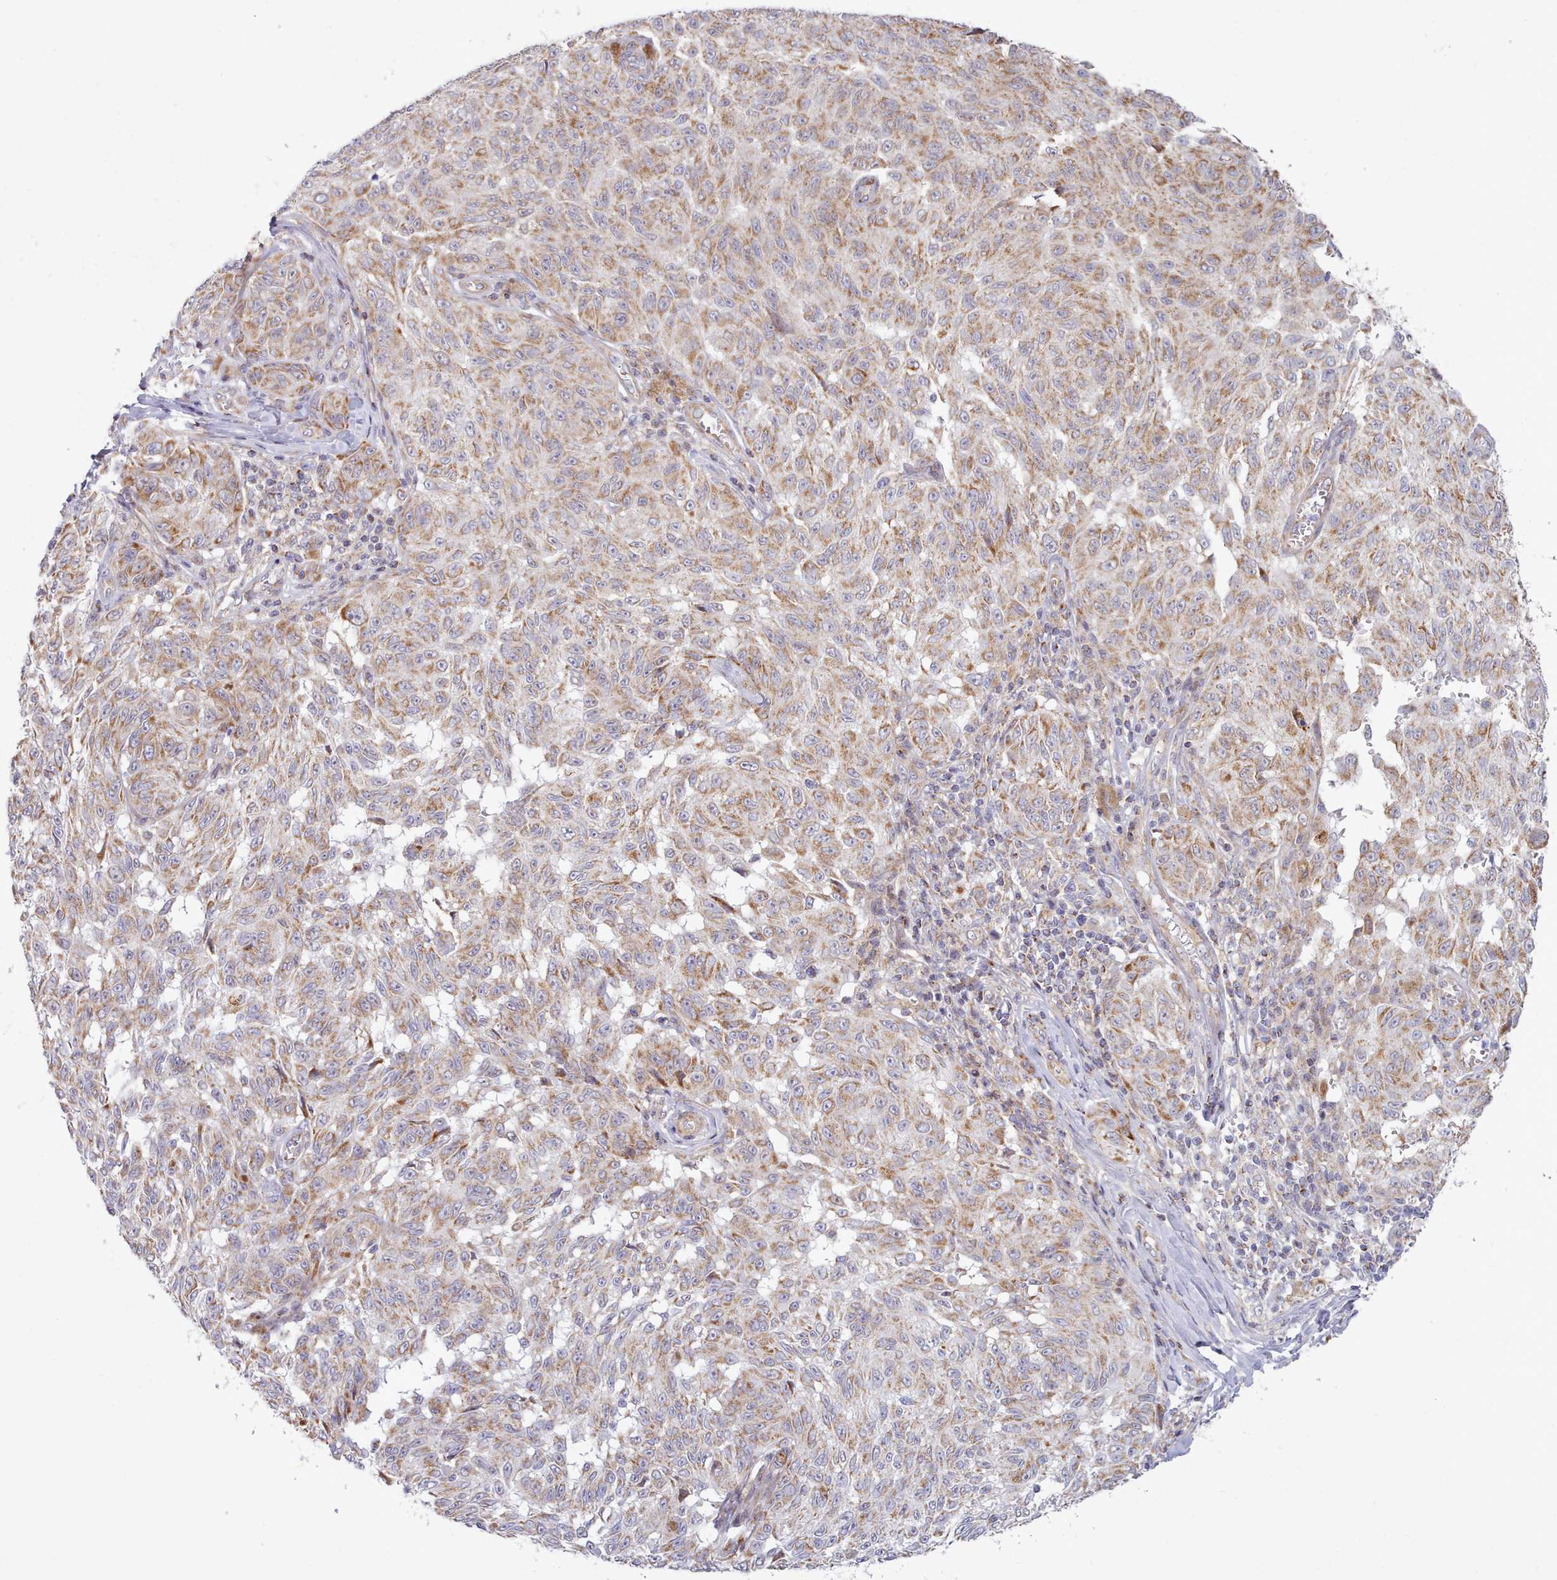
{"staining": {"intensity": "moderate", "quantity": ">75%", "location": "cytoplasmic/membranous"}, "tissue": "melanoma", "cell_type": "Tumor cells", "image_type": "cancer", "snomed": [{"axis": "morphology", "description": "Malignant melanoma, NOS"}, {"axis": "topography", "description": "Skin"}], "caption": "Immunohistochemistry (IHC) (DAB) staining of human melanoma reveals moderate cytoplasmic/membranous protein expression in about >75% of tumor cells.", "gene": "MRPL21", "patient": {"sex": "male", "age": 68}}